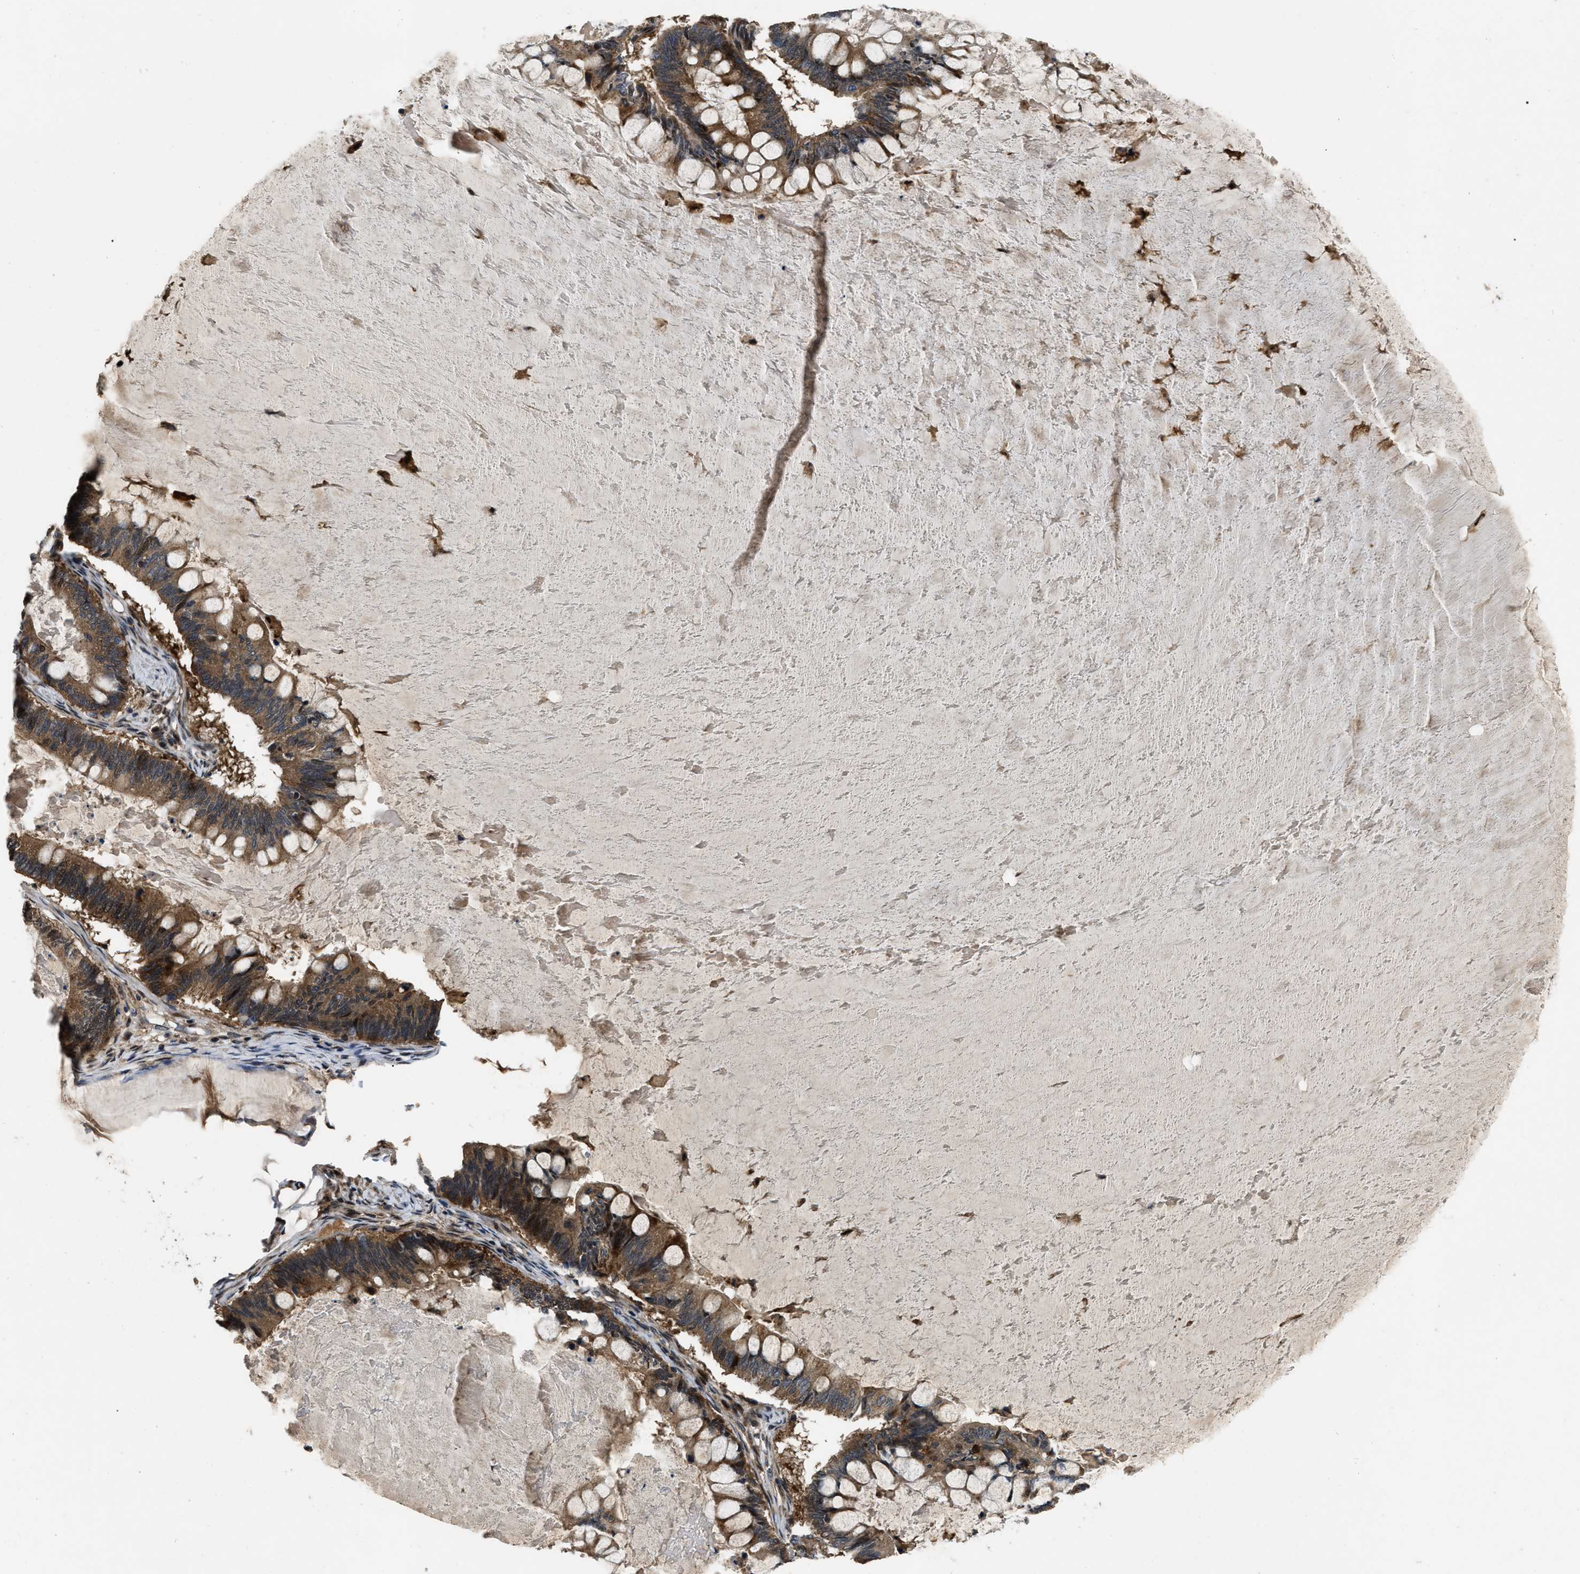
{"staining": {"intensity": "moderate", "quantity": ">75%", "location": "cytoplasmic/membranous"}, "tissue": "ovarian cancer", "cell_type": "Tumor cells", "image_type": "cancer", "snomed": [{"axis": "morphology", "description": "Cystadenocarcinoma, mucinous, NOS"}, {"axis": "topography", "description": "Ovary"}], "caption": "A photomicrograph of ovarian mucinous cystadenocarcinoma stained for a protein demonstrates moderate cytoplasmic/membranous brown staining in tumor cells.", "gene": "PPWD1", "patient": {"sex": "female", "age": 61}}